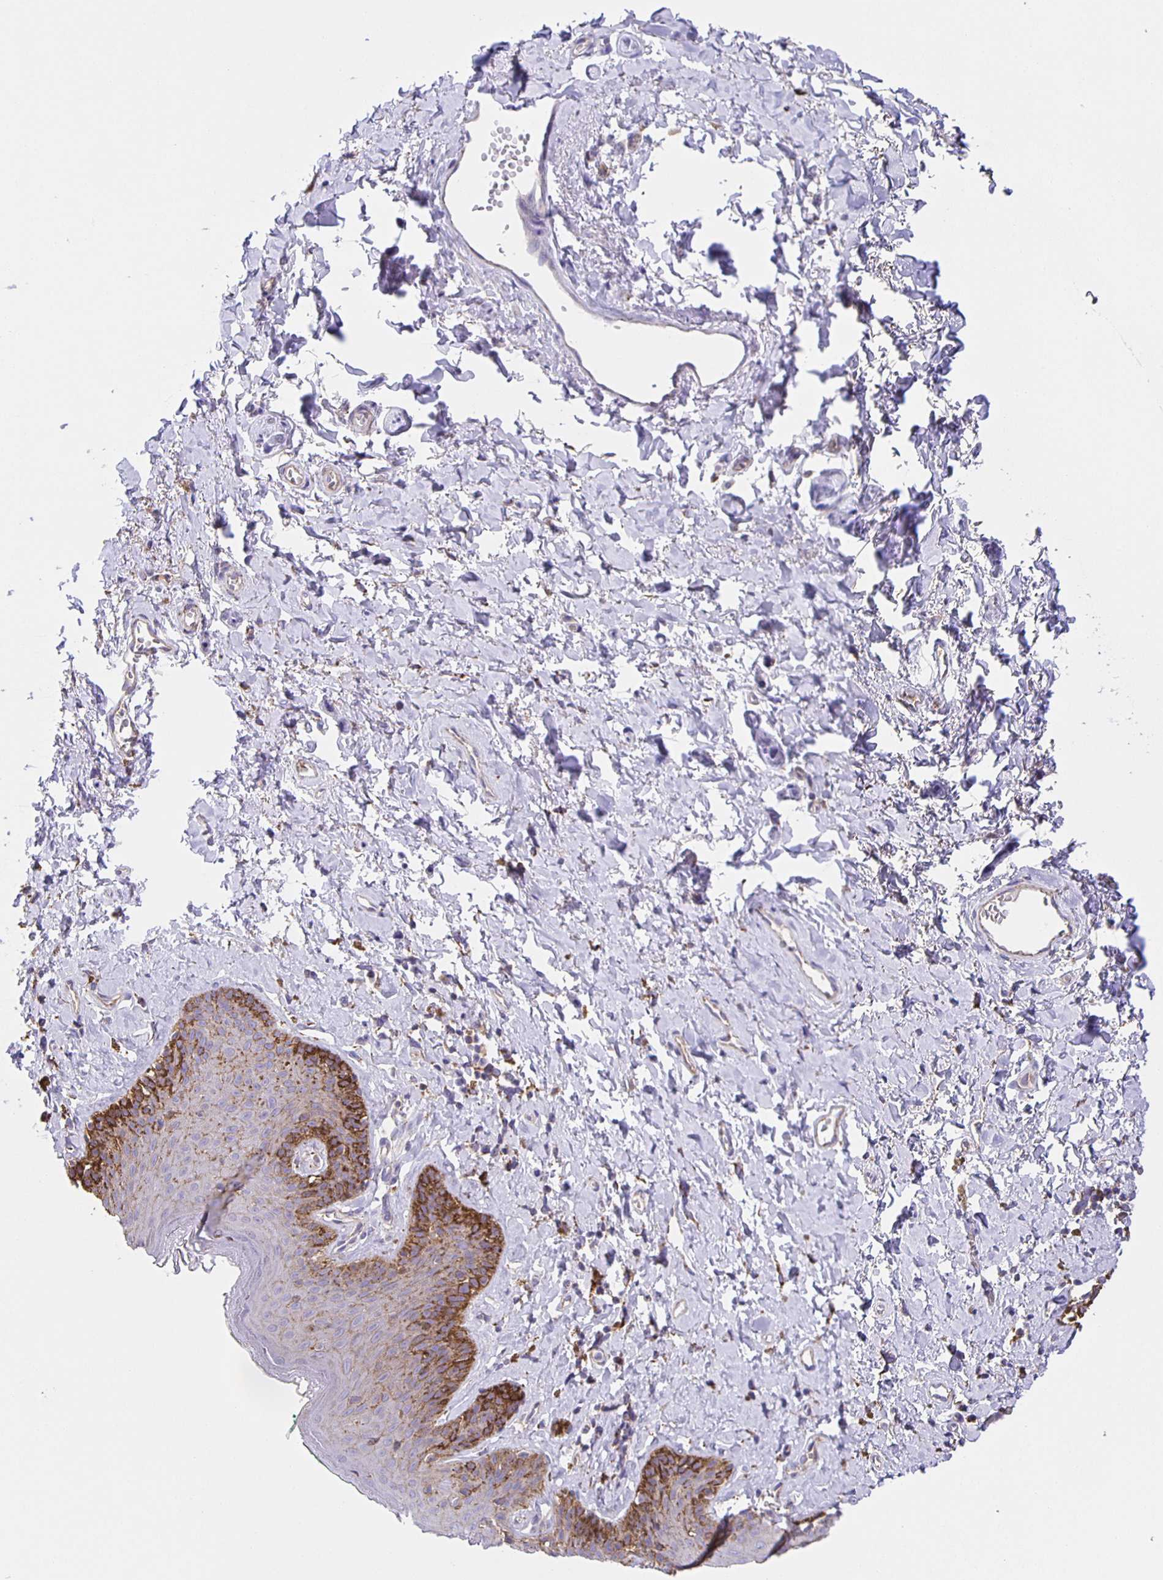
{"staining": {"intensity": "negative", "quantity": "none", "location": "none"}, "tissue": "skin", "cell_type": "Epidermal cells", "image_type": "normal", "snomed": [{"axis": "morphology", "description": "Normal tissue, NOS"}, {"axis": "topography", "description": "Vulva"}, {"axis": "topography", "description": "Peripheral nerve tissue"}], "caption": "Epidermal cells show no significant protein positivity in normal skin.", "gene": "JMJD4", "patient": {"sex": "female", "age": 66}}